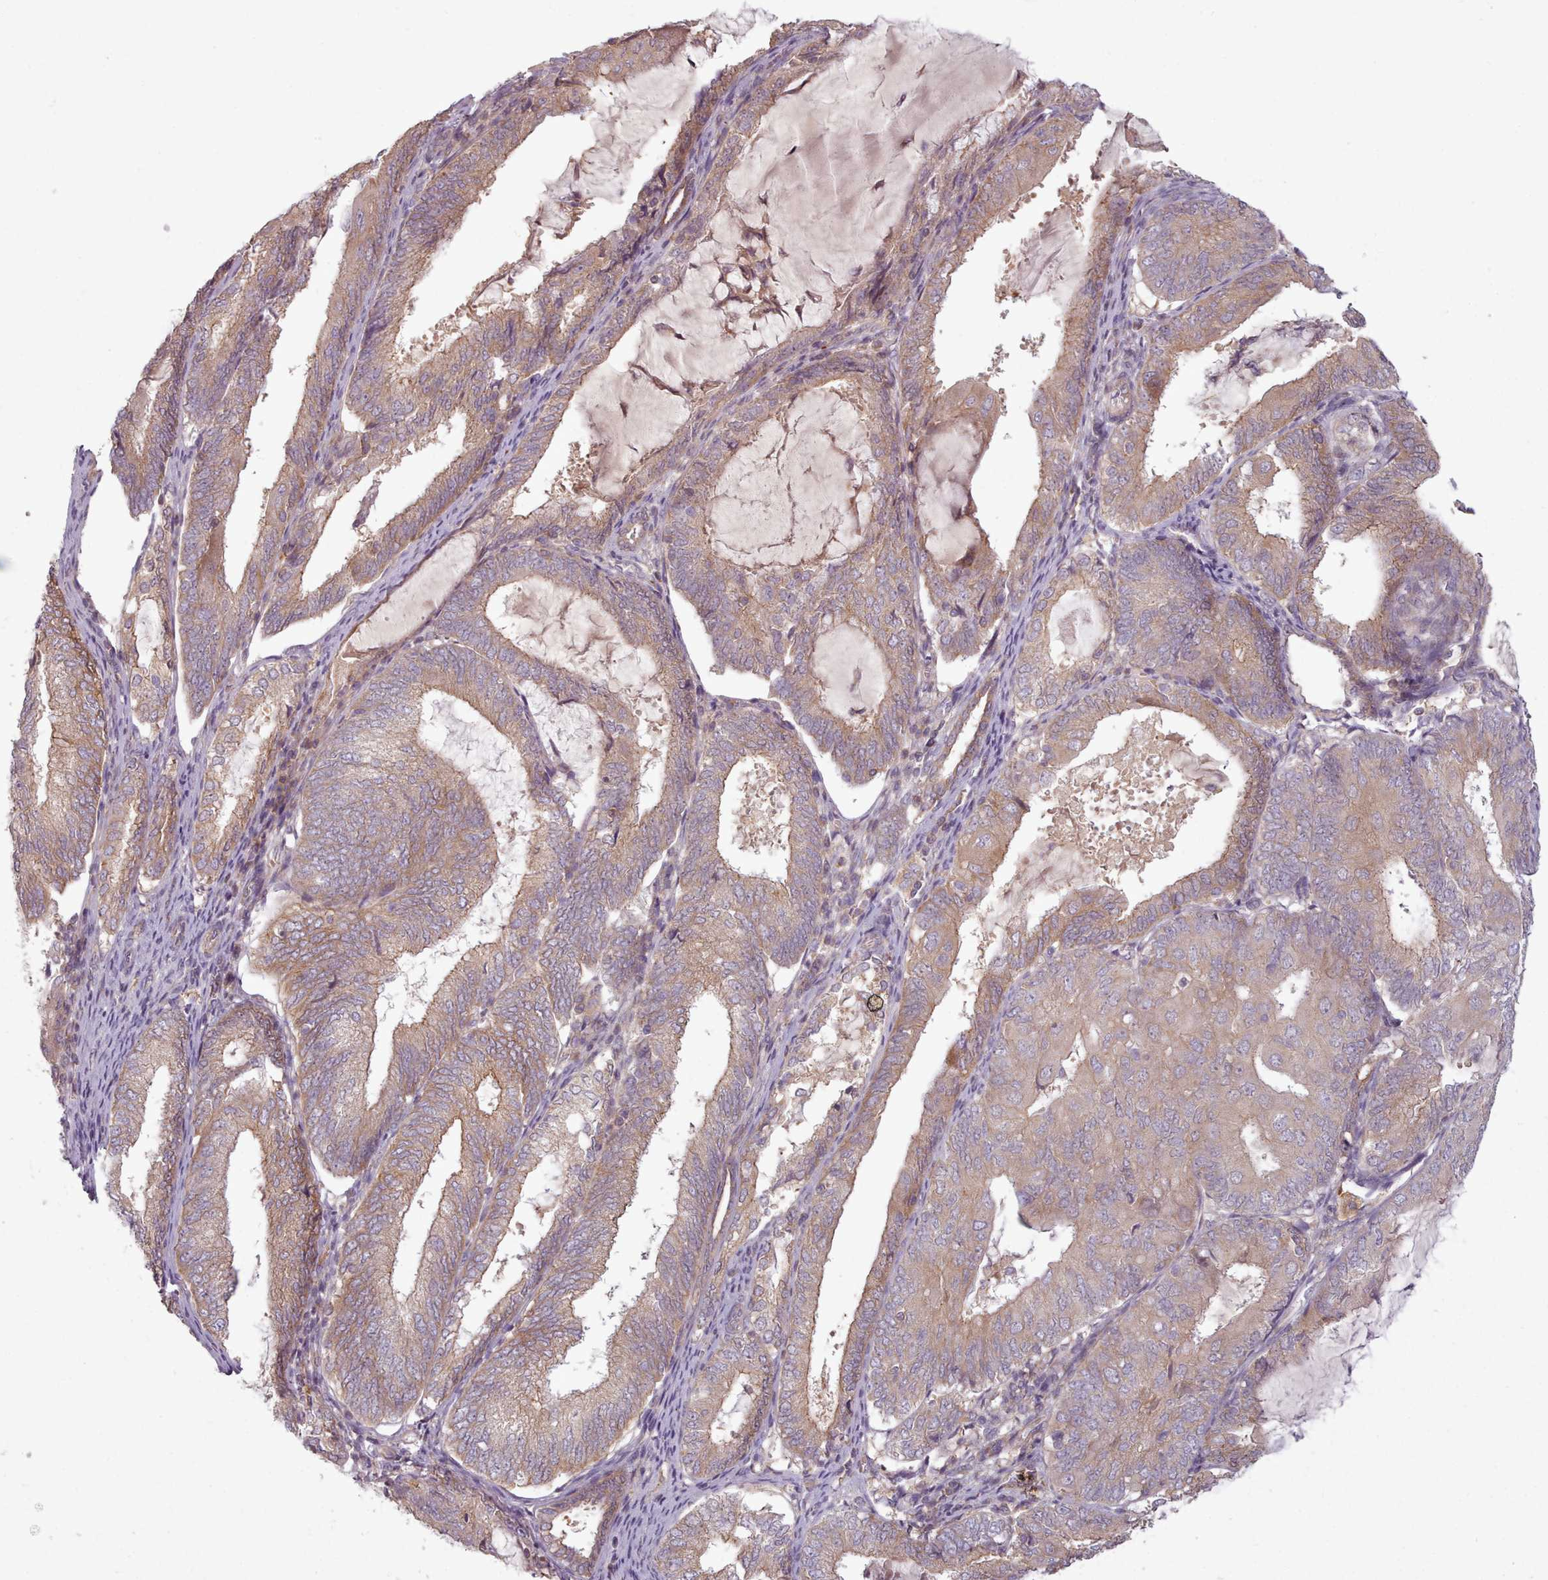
{"staining": {"intensity": "moderate", "quantity": ">75%", "location": "cytoplasmic/membranous"}, "tissue": "endometrial cancer", "cell_type": "Tumor cells", "image_type": "cancer", "snomed": [{"axis": "morphology", "description": "Adenocarcinoma, NOS"}, {"axis": "topography", "description": "Endometrium"}], "caption": "IHC of endometrial cancer (adenocarcinoma) exhibits medium levels of moderate cytoplasmic/membranous expression in about >75% of tumor cells.", "gene": "NT5DC2", "patient": {"sex": "female", "age": 81}}